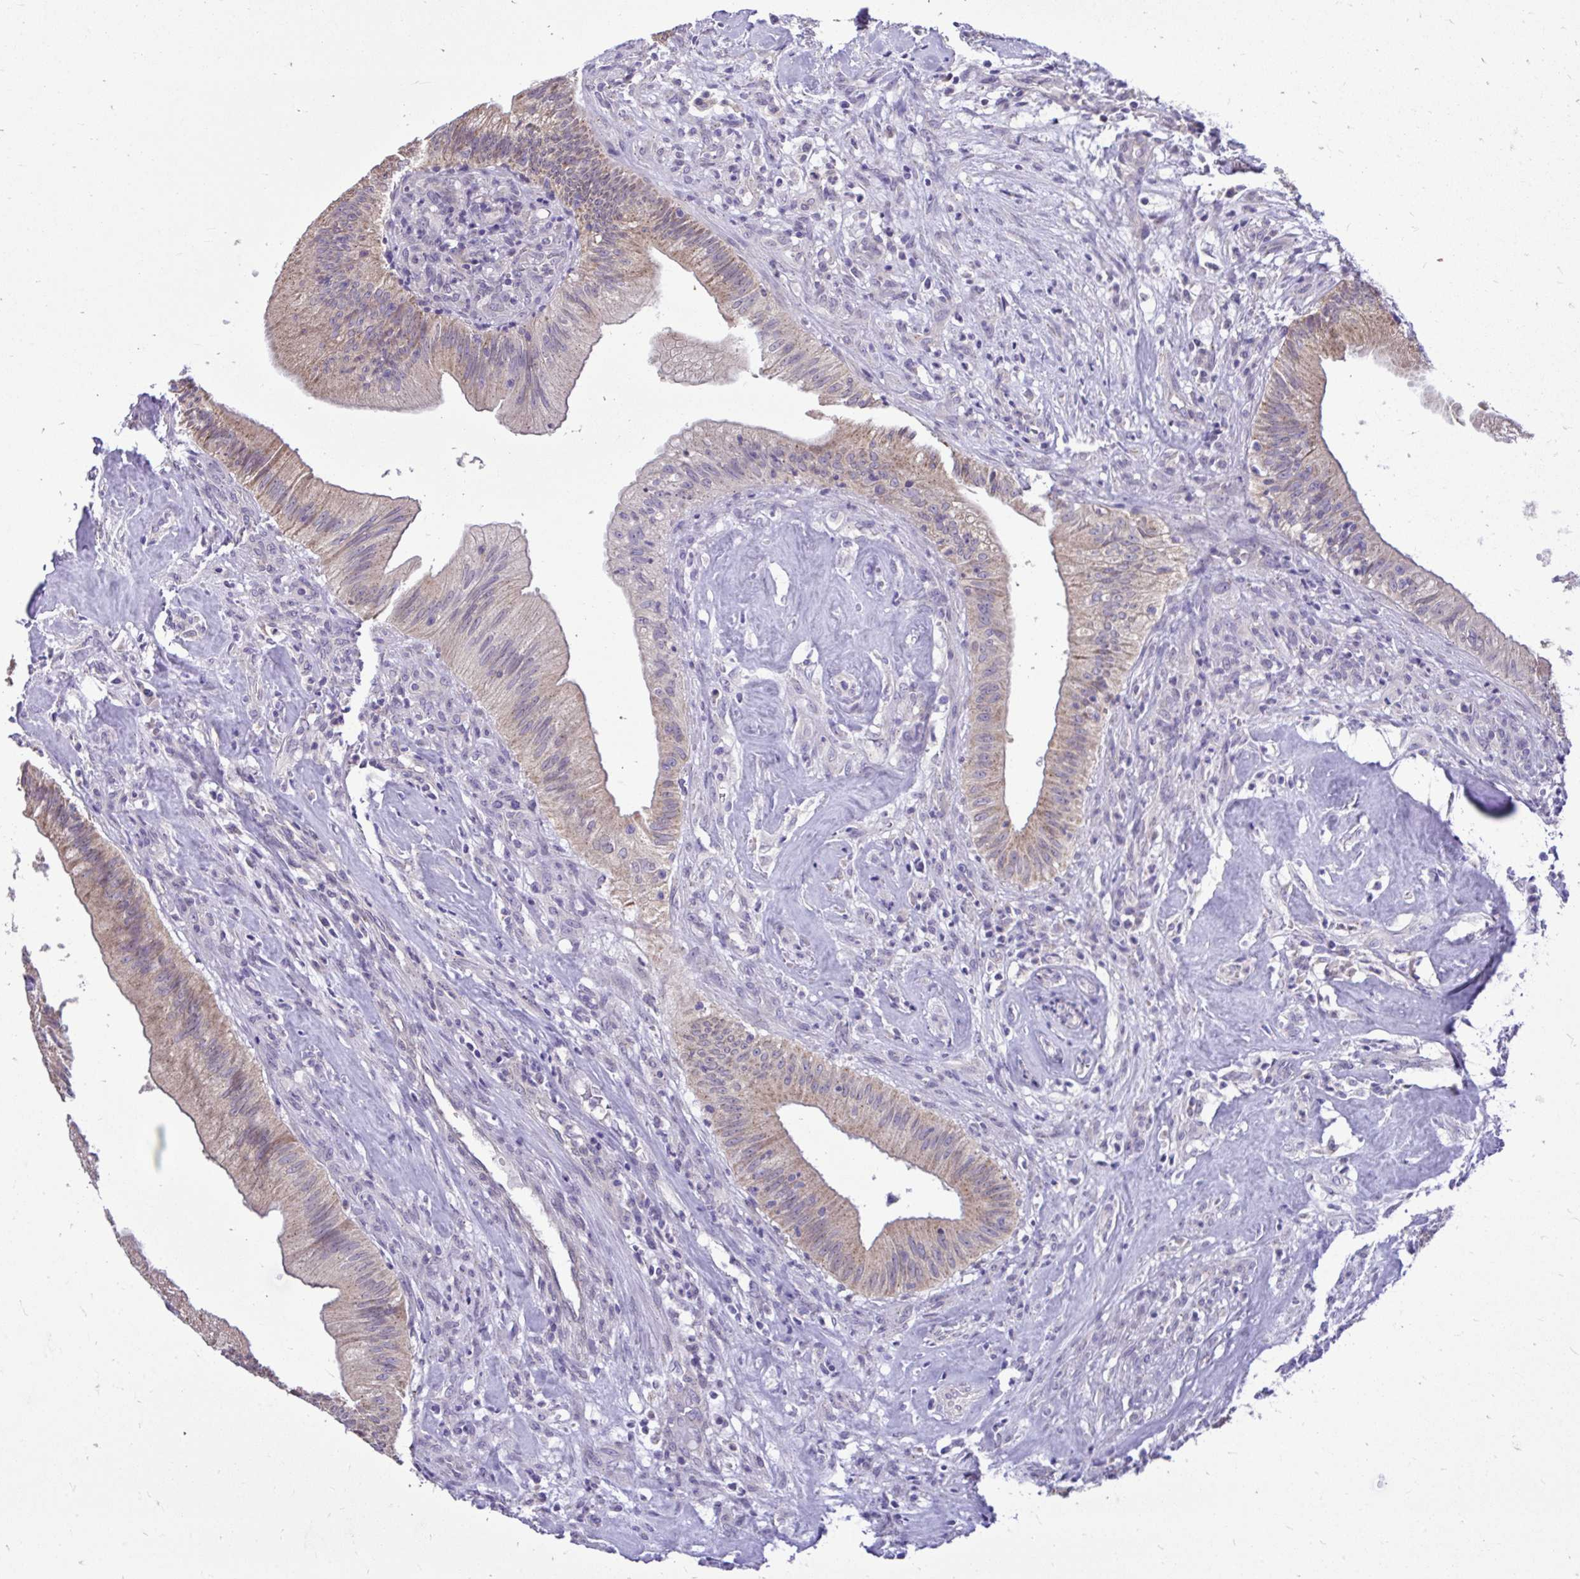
{"staining": {"intensity": "moderate", "quantity": "<25%", "location": "cytoplasmic/membranous"}, "tissue": "head and neck cancer", "cell_type": "Tumor cells", "image_type": "cancer", "snomed": [{"axis": "morphology", "description": "Adenocarcinoma, NOS"}, {"axis": "topography", "description": "Head-Neck"}], "caption": "Immunohistochemistry (IHC) image of neoplastic tissue: human head and neck adenocarcinoma stained using immunohistochemistry (IHC) shows low levels of moderate protein expression localized specifically in the cytoplasmic/membranous of tumor cells, appearing as a cytoplasmic/membranous brown color.", "gene": "CEACAM18", "patient": {"sex": "male", "age": 44}}